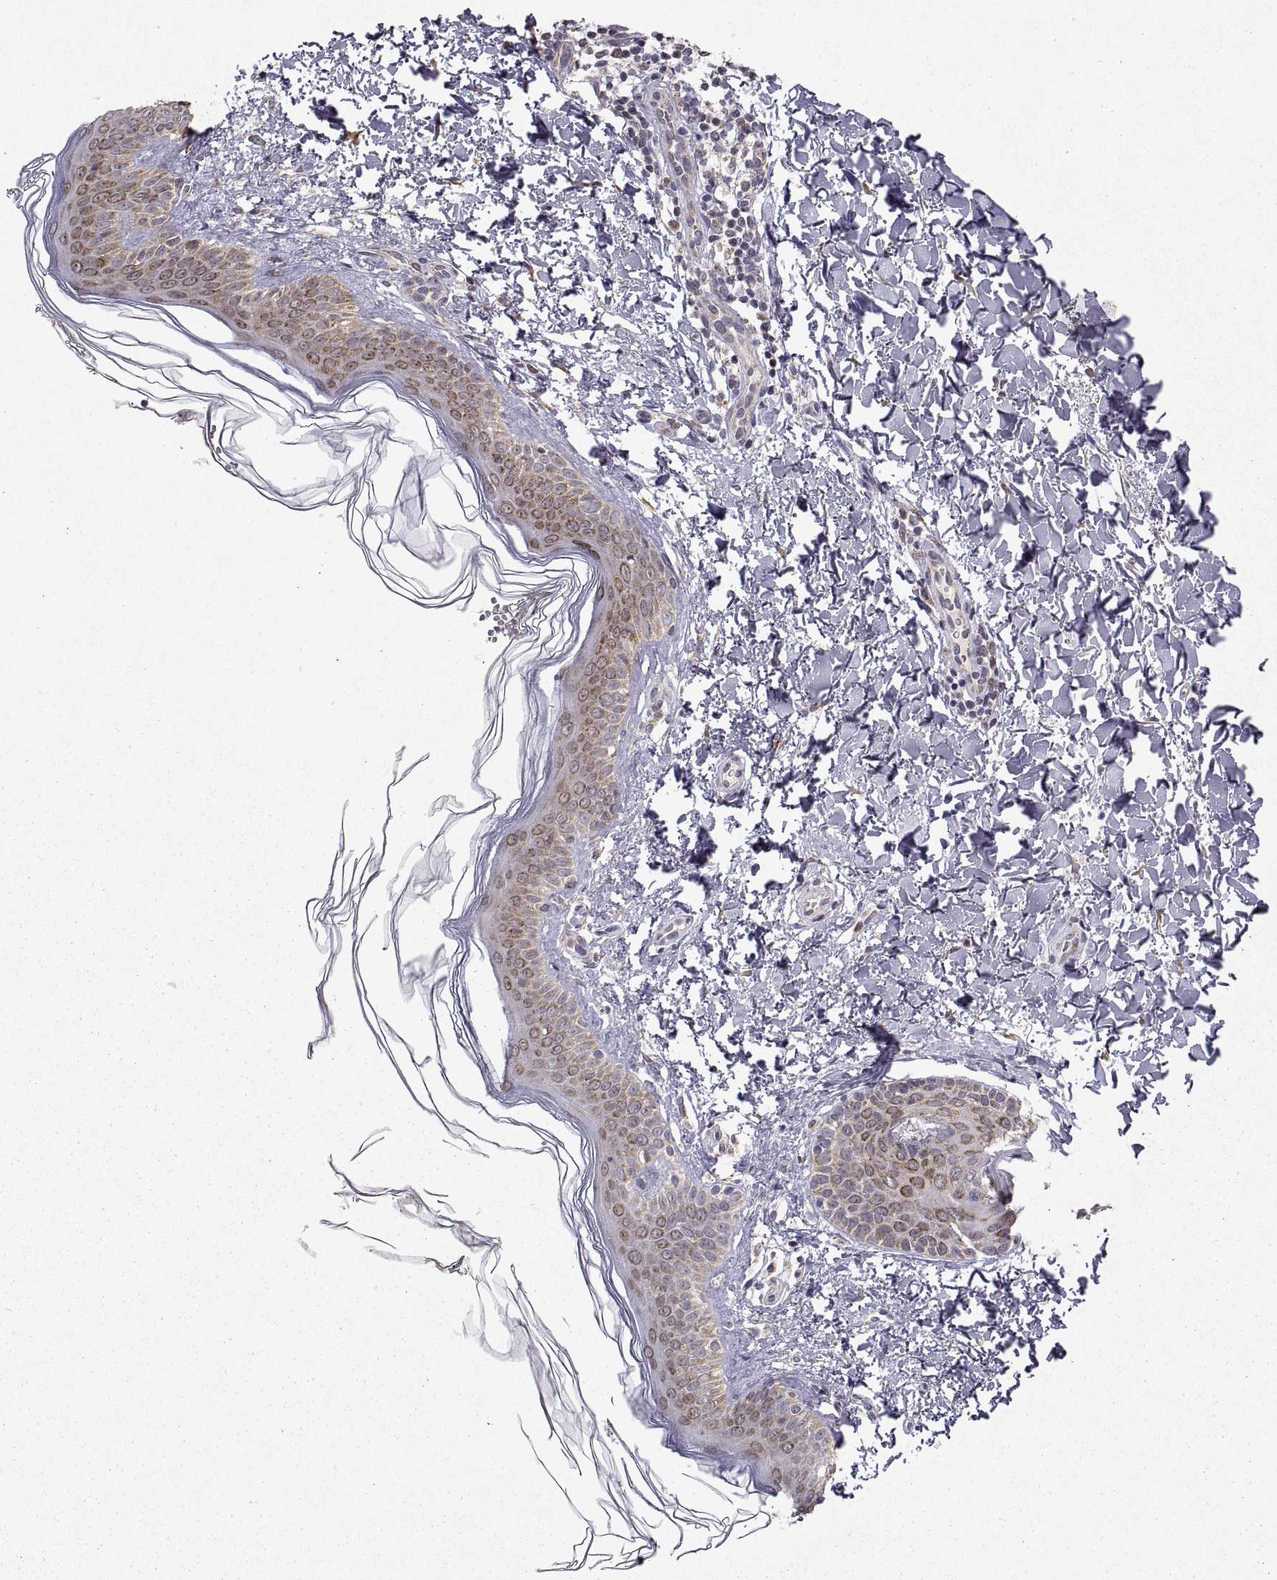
{"staining": {"intensity": "moderate", "quantity": "25%-75%", "location": "cytoplasmic/membranous"}, "tissue": "skin cancer", "cell_type": "Tumor cells", "image_type": "cancer", "snomed": [{"axis": "morphology", "description": "Normal tissue, NOS"}, {"axis": "morphology", "description": "Basal cell carcinoma"}, {"axis": "topography", "description": "Skin"}], "caption": "Brown immunohistochemical staining in skin basal cell carcinoma demonstrates moderate cytoplasmic/membranous expression in approximately 25%-75% of tumor cells.", "gene": "MANBAL", "patient": {"sex": "male", "age": 46}}